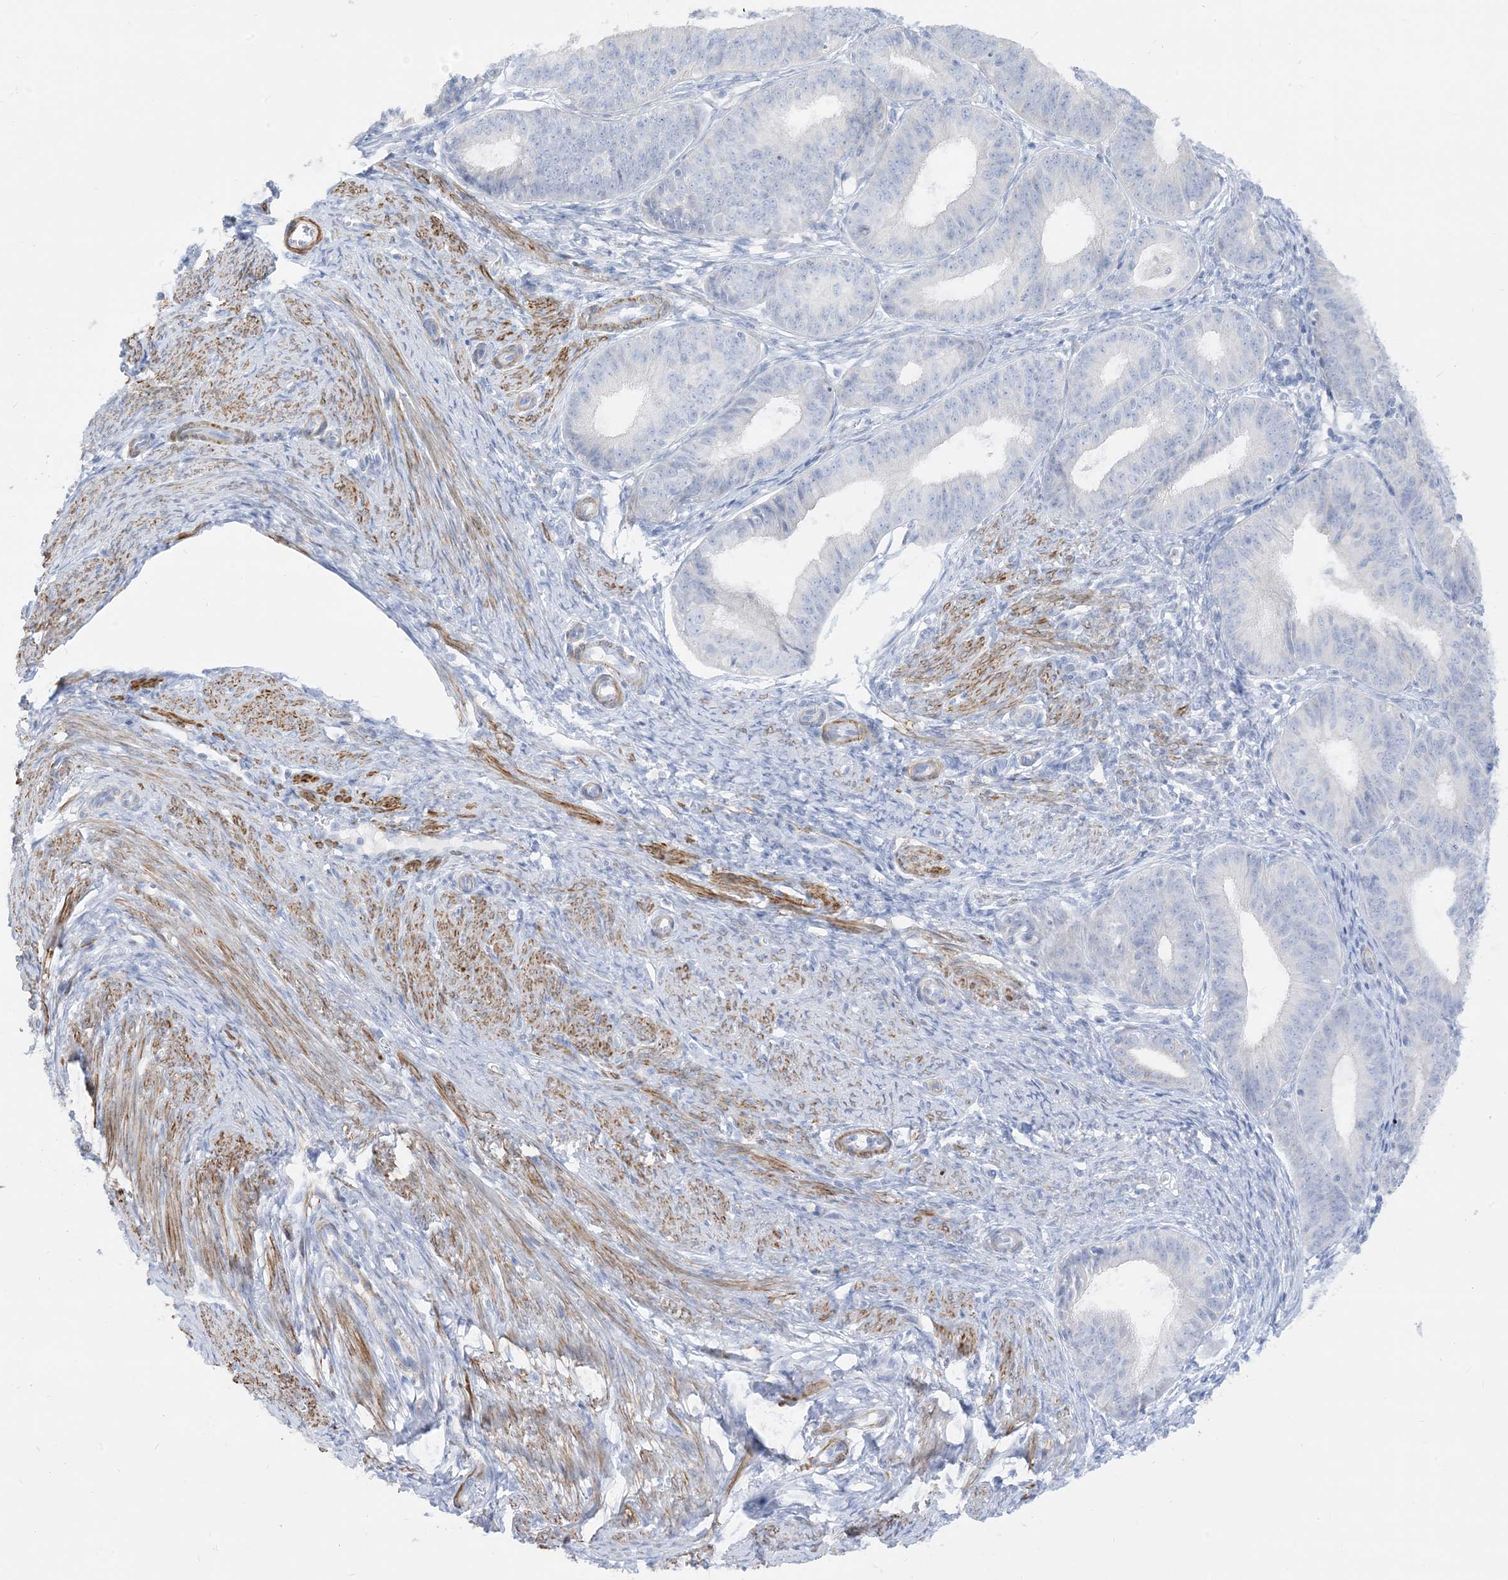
{"staining": {"intensity": "negative", "quantity": "none", "location": "none"}, "tissue": "endometrial cancer", "cell_type": "Tumor cells", "image_type": "cancer", "snomed": [{"axis": "morphology", "description": "Adenocarcinoma, NOS"}, {"axis": "topography", "description": "Endometrium"}], "caption": "There is no significant staining in tumor cells of endometrial cancer (adenocarcinoma). Nuclei are stained in blue.", "gene": "MARS2", "patient": {"sex": "female", "age": 51}}